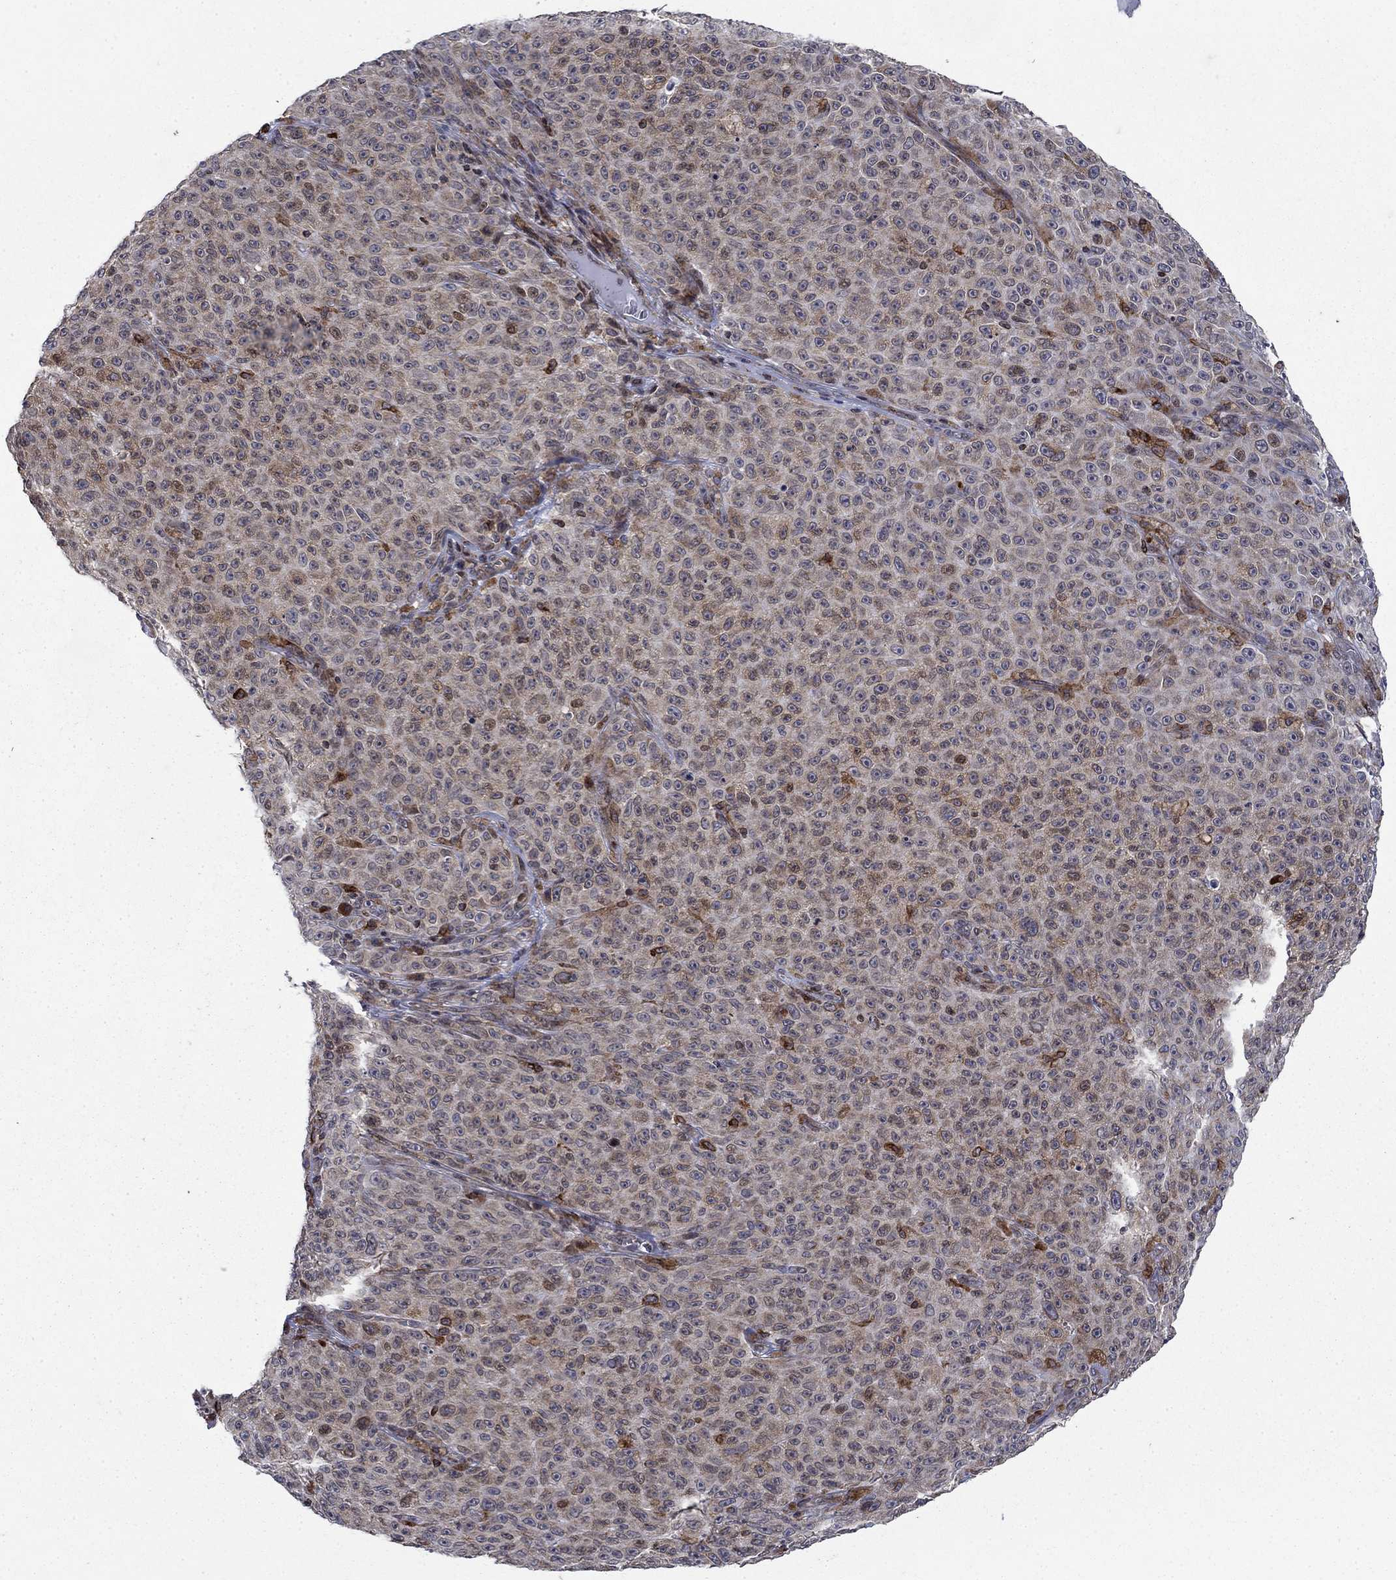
{"staining": {"intensity": "strong", "quantity": "<25%", "location": "cytoplasmic/membranous"}, "tissue": "melanoma", "cell_type": "Tumor cells", "image_type": "cancer", "snomed": [{"axis": "morphology", "description": "Malignant melanoma, NOS"}, {"axis": "topography", "description": "Skin"}], "caption": "A medium amount of strong cytoplasmic/membranous expression is appreciated in approximately <25% of tumor cells in malignant melanoma tissue.", "gene": "DHRS7", "patient": {"sex": "female", "age": 82}}